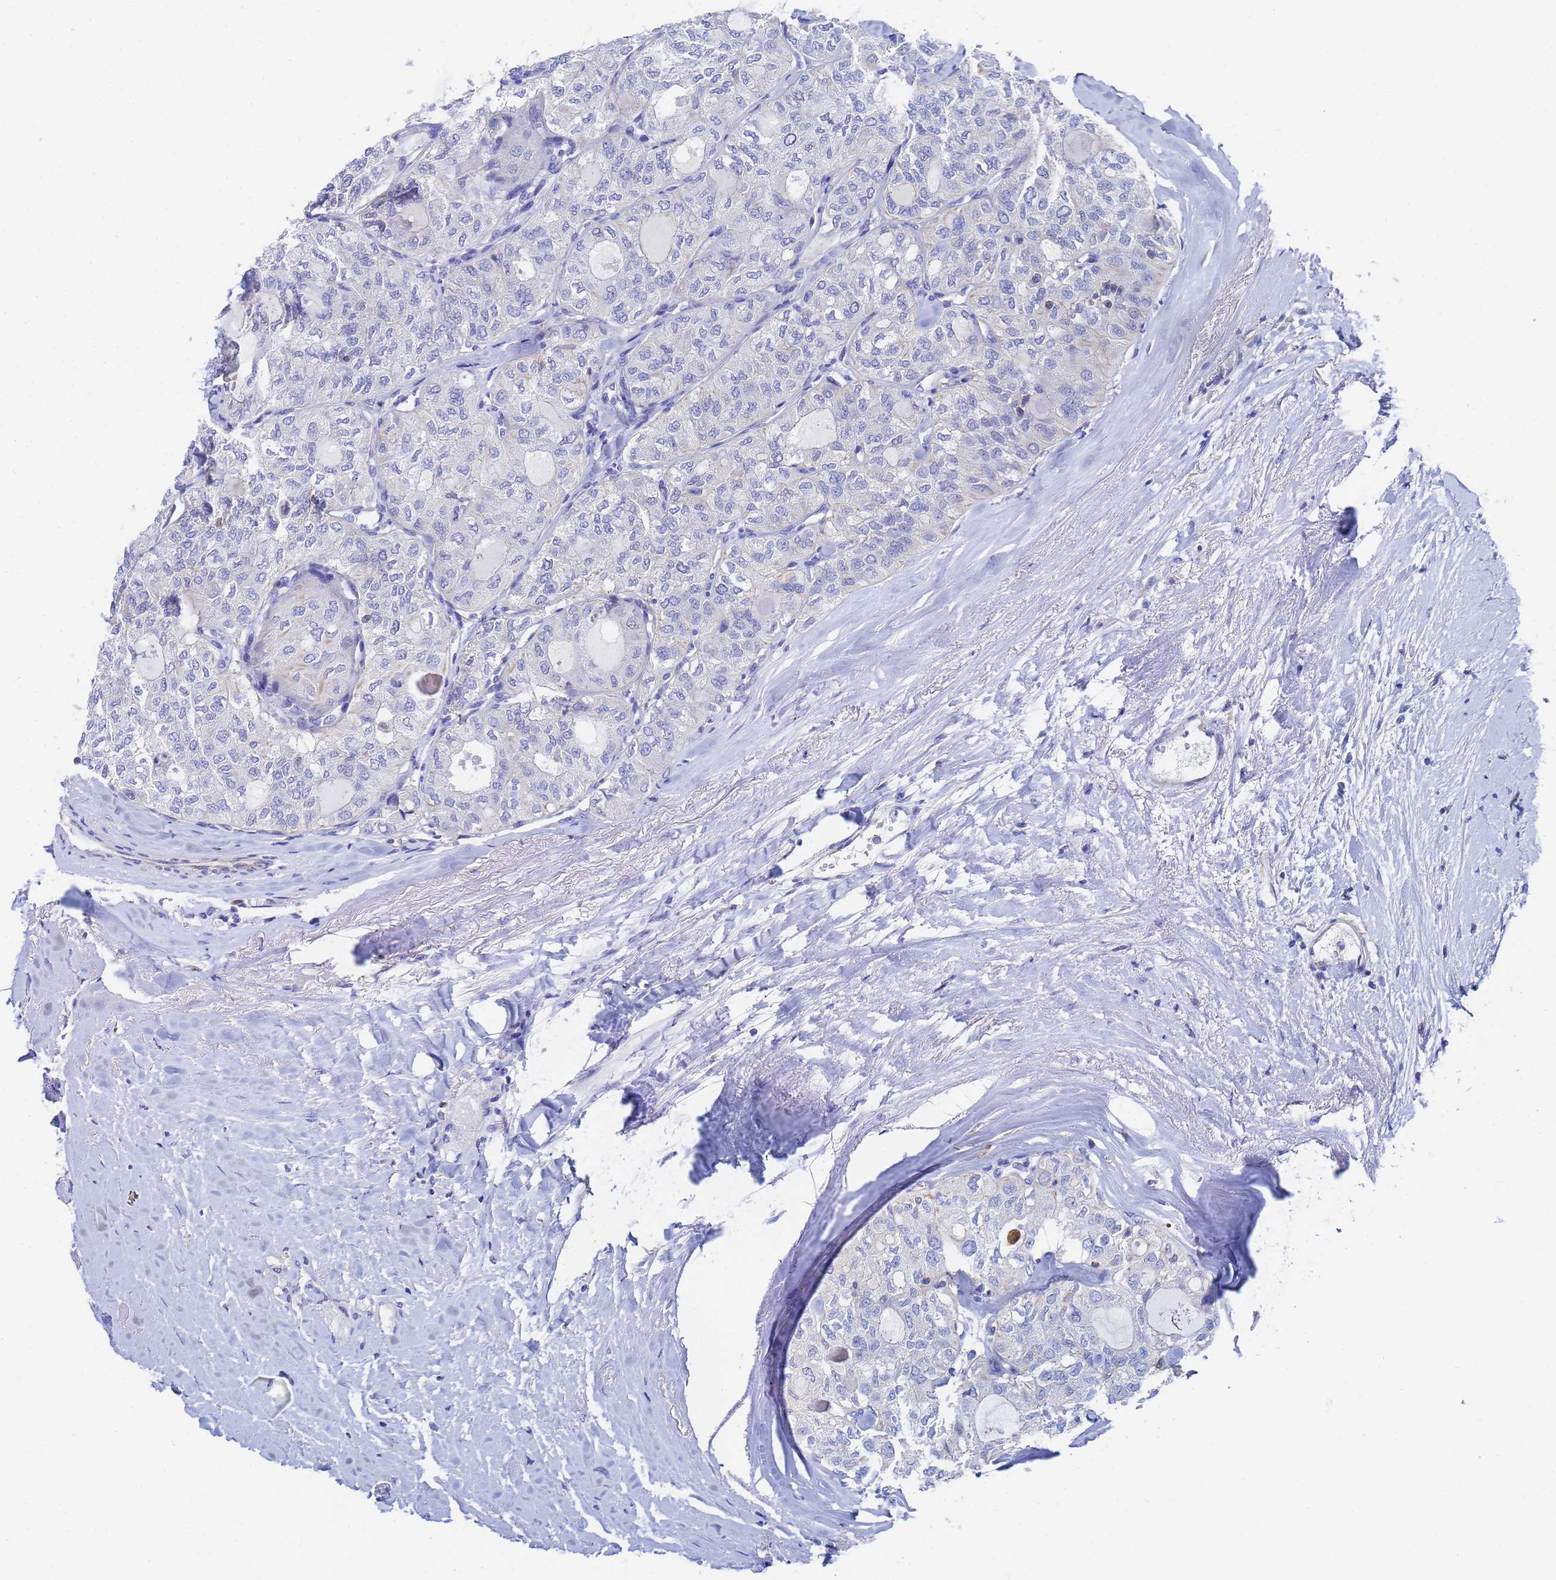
{"staining": {"intensity": "negative", "quantity": "none", "location": "none"}, "tissue": "thyroid cancer", "cell_type": "Tumor cells", "image_type": "cancer", "snomed": [{"axis": "morphology", "description": "Follicular adenoma carcinoma, NOS"}, {"axis": "topography", "description": "Thyroid gland"}], "caption": "Immunohistochemistry (IHC) image of neoplastic tissue: human thyroid follicular adenoma carcinoma stained with DAB (3,3'-diaminobenzidine) demonstrates no significant protein staining in tumor cells. (Brightfield microscopy of DAB (3,3'-diaminobenzidine) IHC at high magnification).", "gene": "GCHFR", "patient": {"sex": "male", "age": 75}}